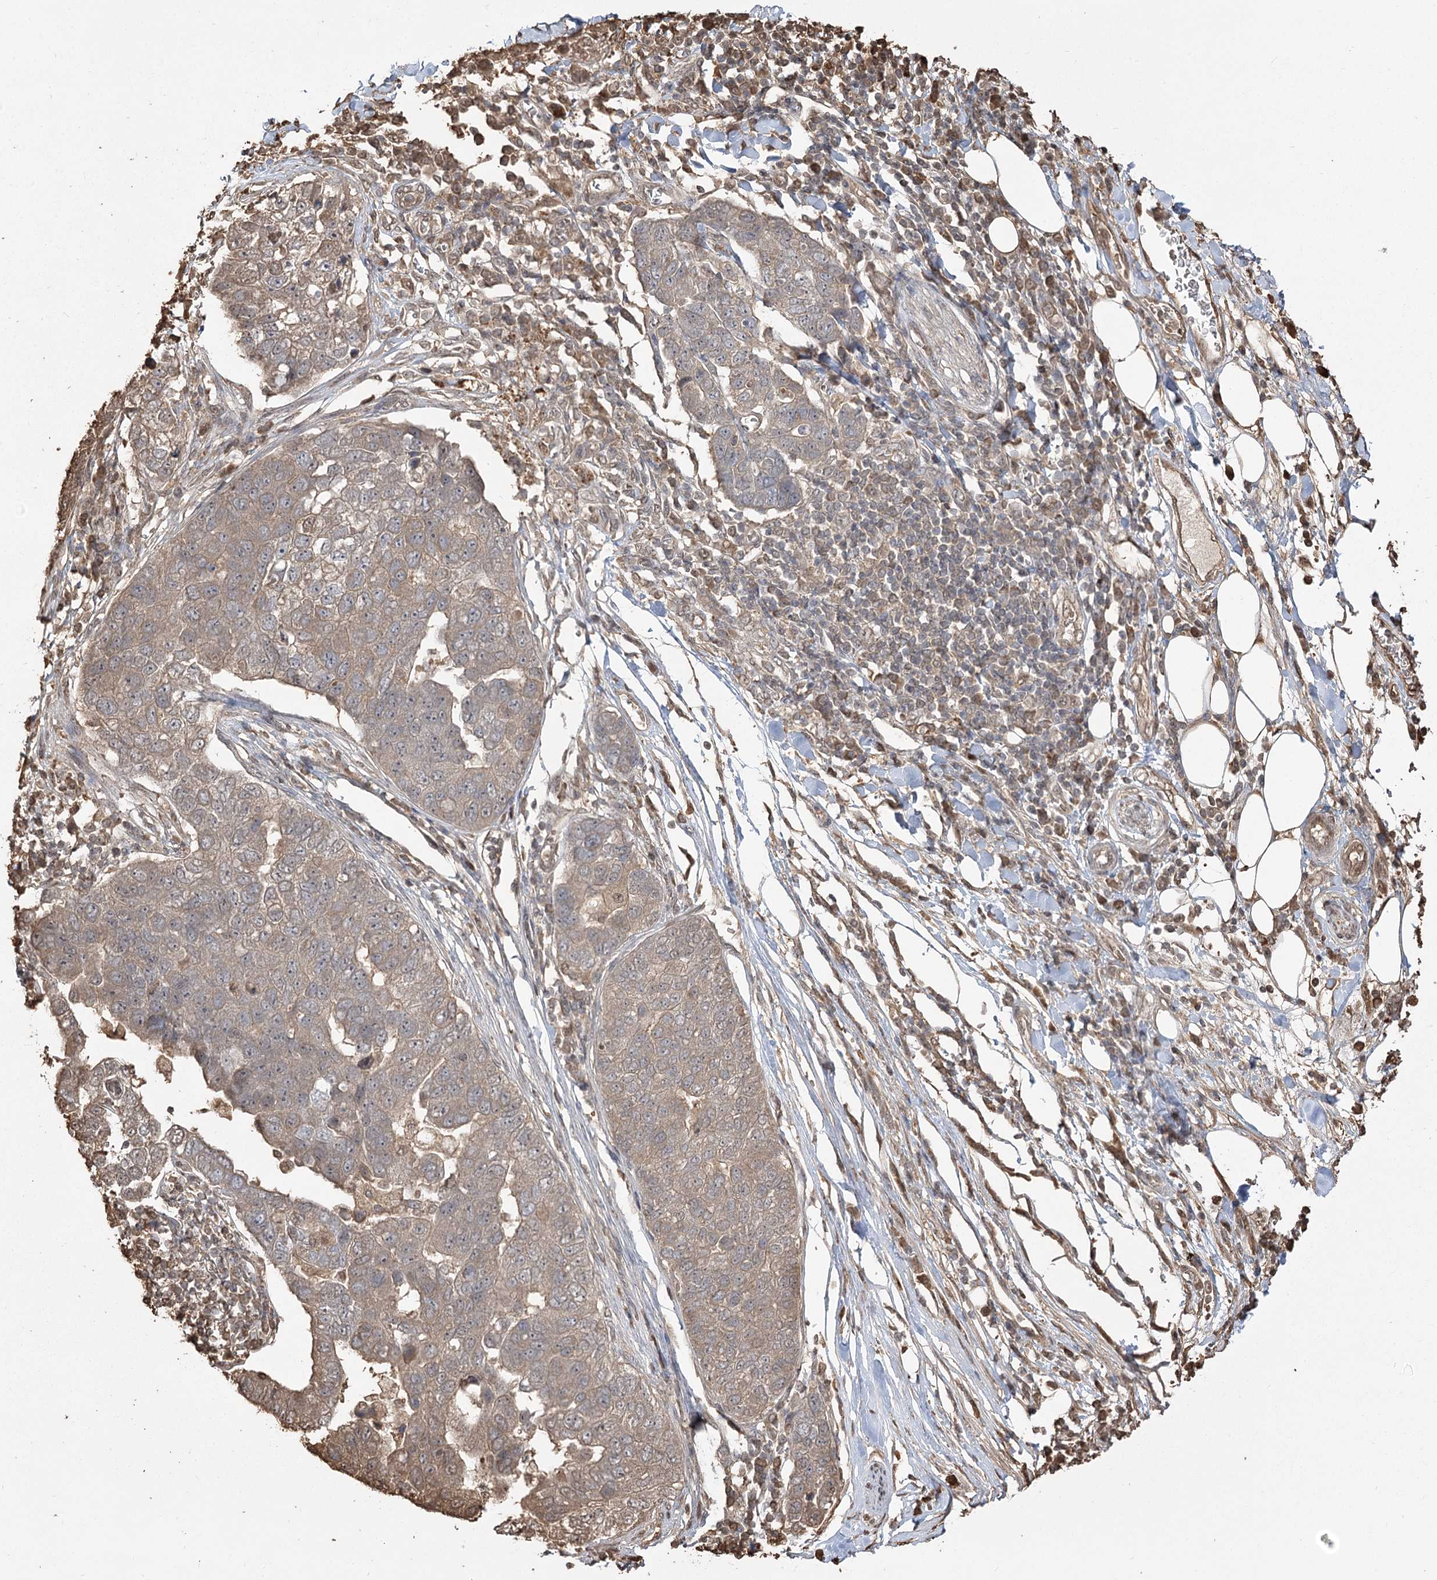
{"staining": {"intensity": "weak", "quantity": "25%-75%", "location": "cytoplasmic/membranous"}, "tissue": "pancreatic cancer", "cell_type": "Tumor cells", "image_type": "cancer", "snomed": [{"axis": "morphology", "description": "Adenocarcinoma, NOS"}, {"axis": "topography", "description": "Pancreas"}], "caption": "Tumor cells show low levels of weak cytoplasmic/membranous expression in approximately 25%-75% of cells in pancreatic cancer (adenocarcinoma).", "gene": "PLCH1", "patient": {"sex": "female", "age": 61}}